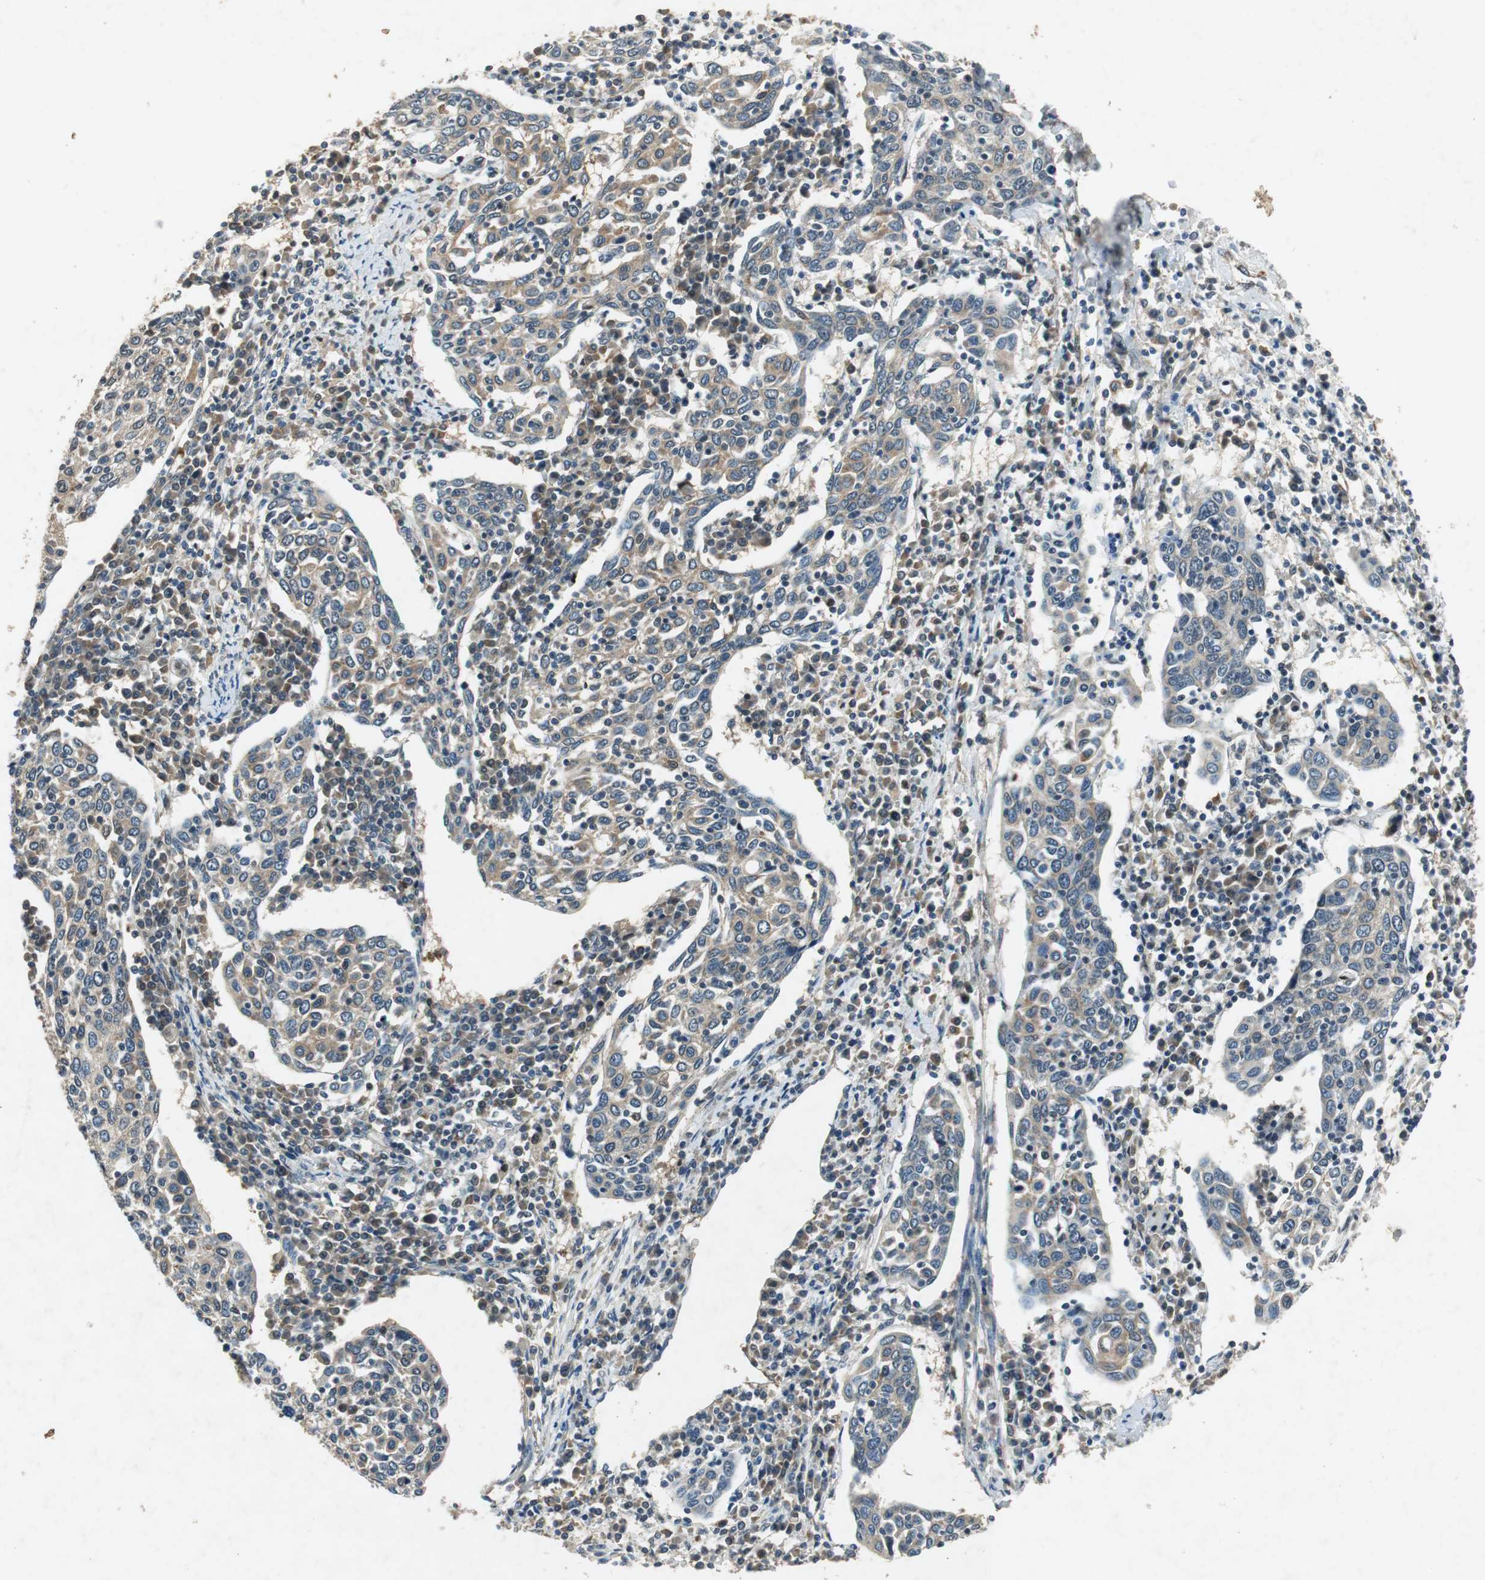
{"staining": {"intensity": "weak", "quantity": ">75%", "location": "cytoplasmic/membranous"}, "tissue": "cervical cancer", "cell_type": "Tumor cells", "image_type": "cancer", "snomed": [{"axis": "morphology", "description": "Squamous cell carcinoma, NOS"}, {"axis": "topography", "description": "Cervix"}], "caption": "Immunohistochemical staining of cervical cancer exhibits weak cytoplasmic/membranous protein expression in approximately >75% of tumor cells.", "gene": "PSMB4", "patient": {"sex": "female", "age": 40}}